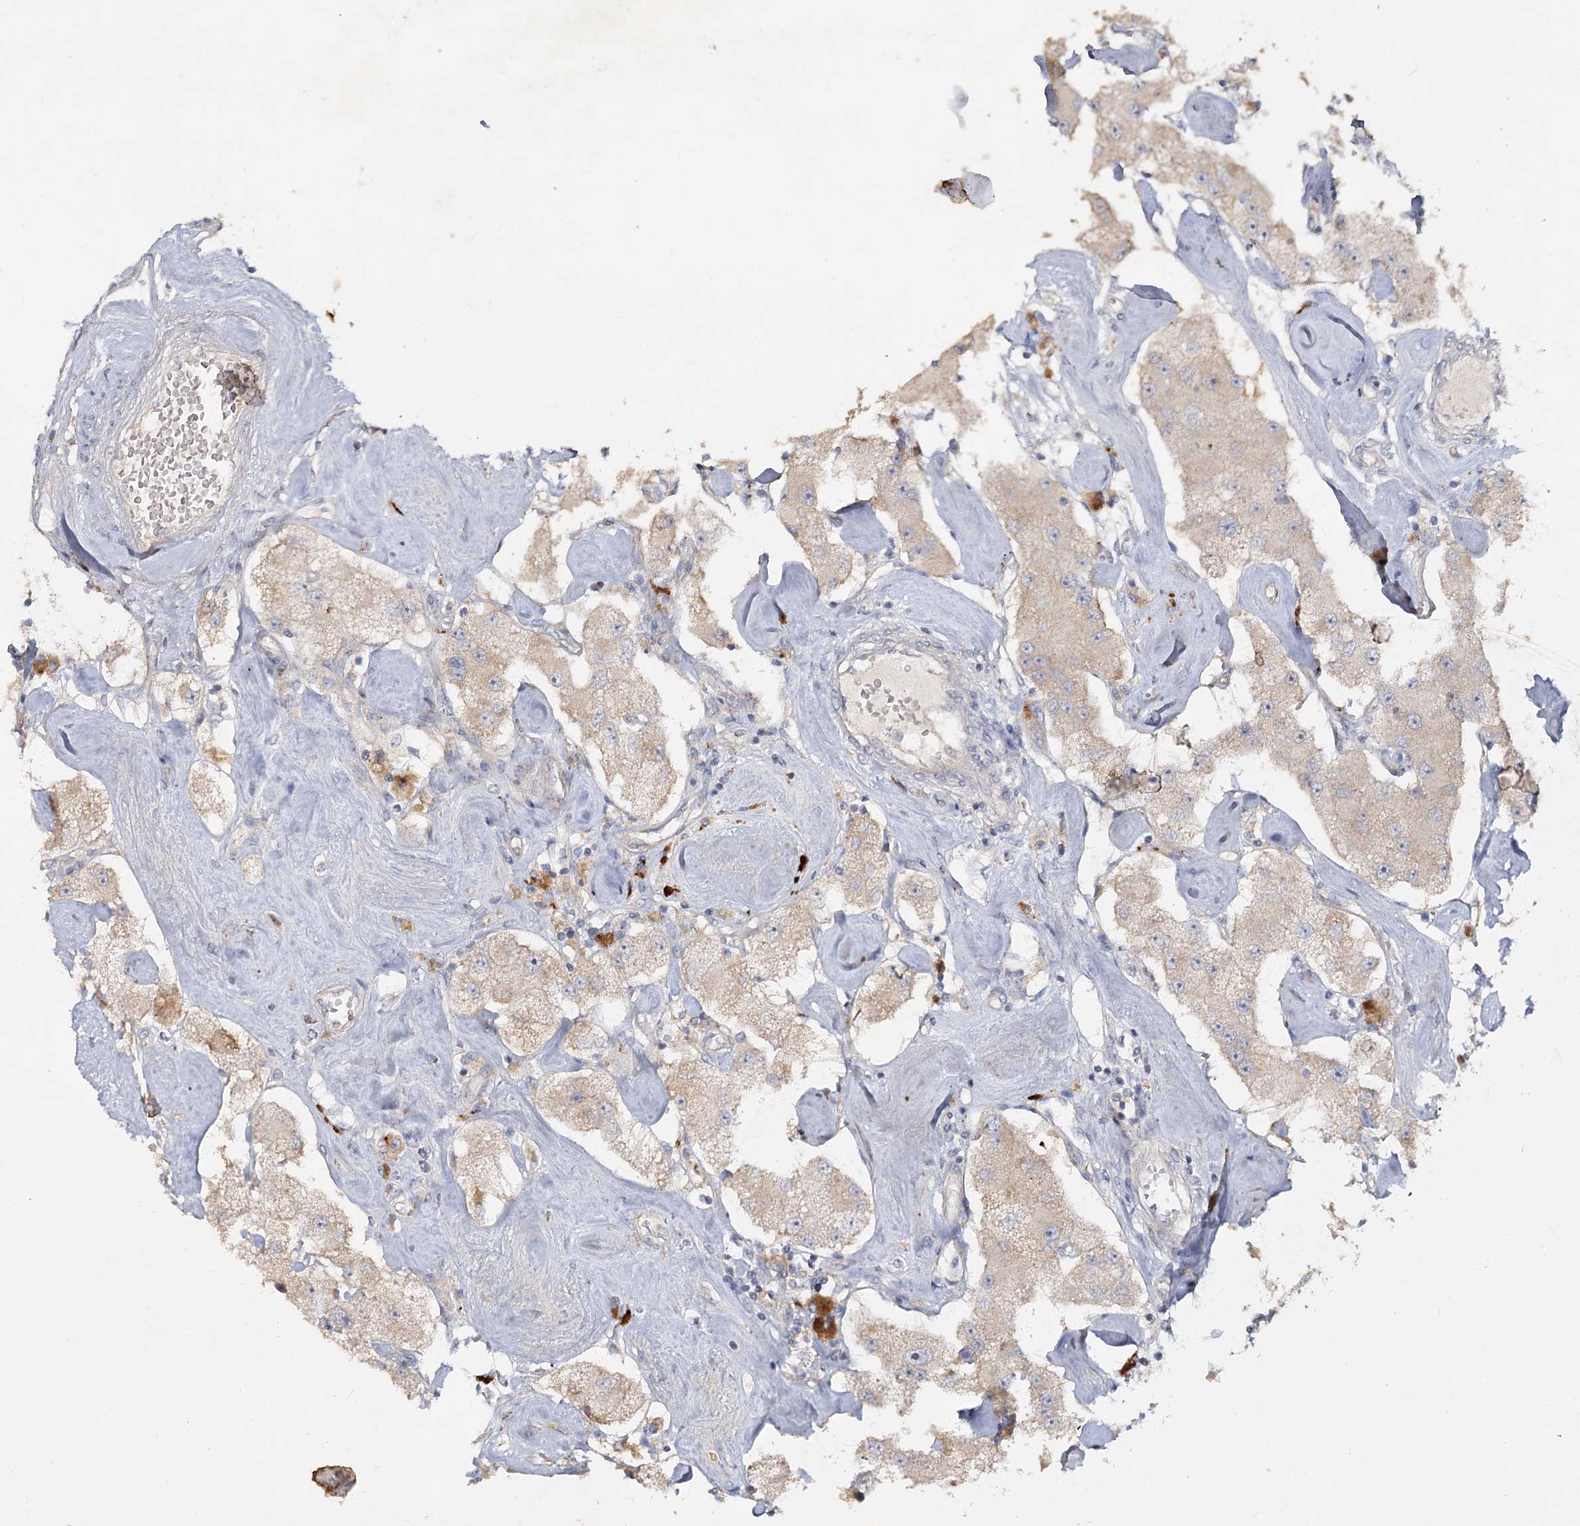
{"staining": {"intensity": "weak", "quantity": "<25%", "location": "cytoplasmic/membranous"}, "tissue": "carcinoid", "cell_type": "Tumor cells", "image_type": "cancer", "snomed": [{"axis": "morphology", "description": "Carcinoid, malignant, NOS"}, {"axis": "topography", "description": "Pancreas"}], "caption": "Immunohistochemistry histopathology image of neoplastic tissue: human malignant carcinoid stained with DAB (3,3'-diaminobenzidine) exhibits no significant protein staining in tumor cells.", "gene": "ANGPTL5", "patient": {"sex": "male", "age": 41}}